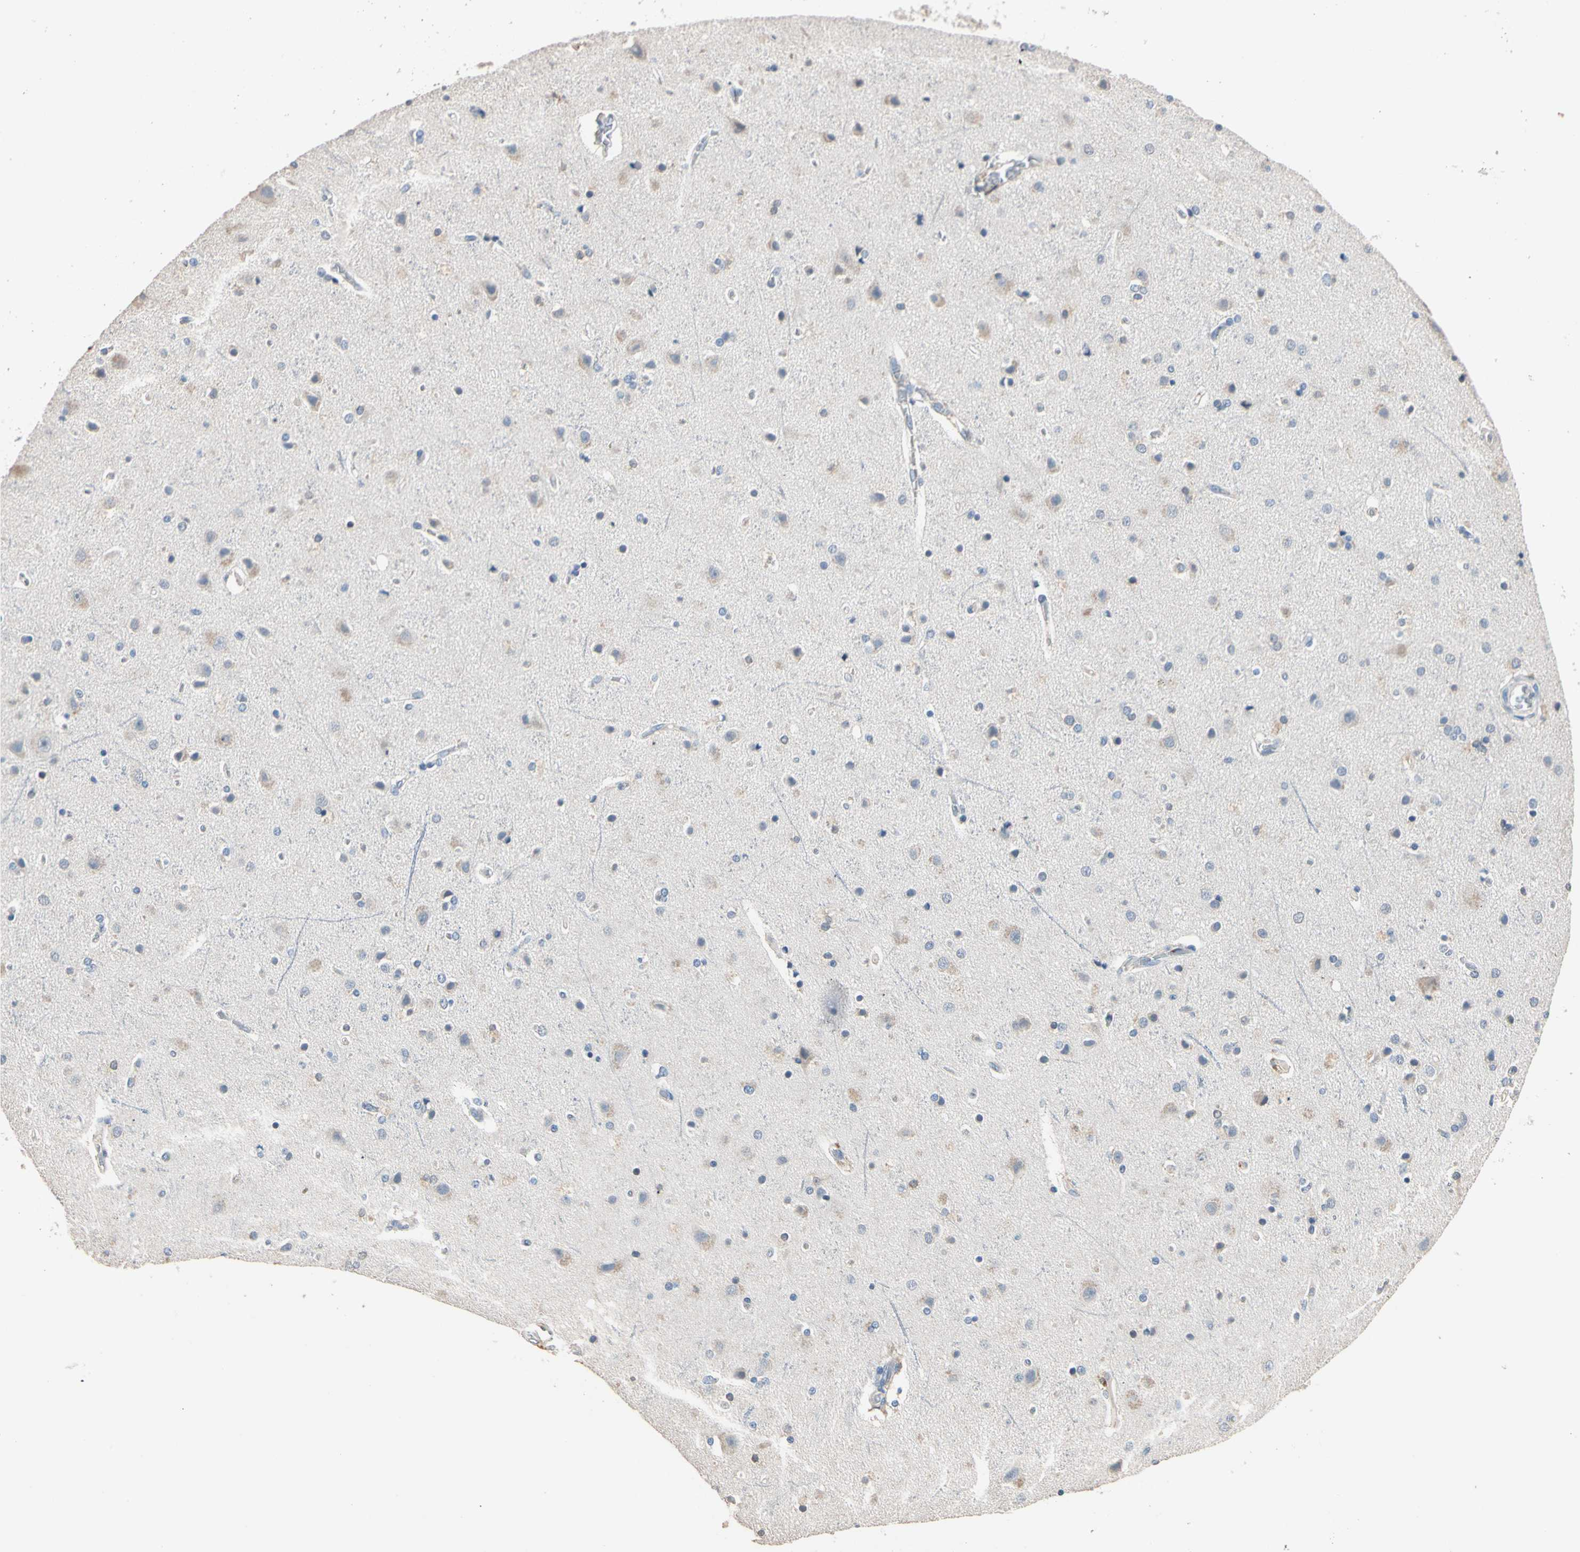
{"staining": {"intensity": "negative", "quantity": "none", "location": "none"}, "tissue": "cerebral cortex", "cell_type": "Endothelial cells", "image_type": "normal", "snomed": [{"axis": "morphology", "description": "Normal tissue, NOS"}, {"axis": "topography", "description": "Cerebral cortex"}], "caption": "Endothelial cells are negative for brown protein staining in benign cerebral cortex. The staining was performed using DAB (3,3'-diaminobenzidine) to visualize the protein expression in brown, while the nuclei were stained in blue with hematoxylin (Magnification: 20x).", "gene": "TASOR", "patient": {"sex": "female", "age": 54}}